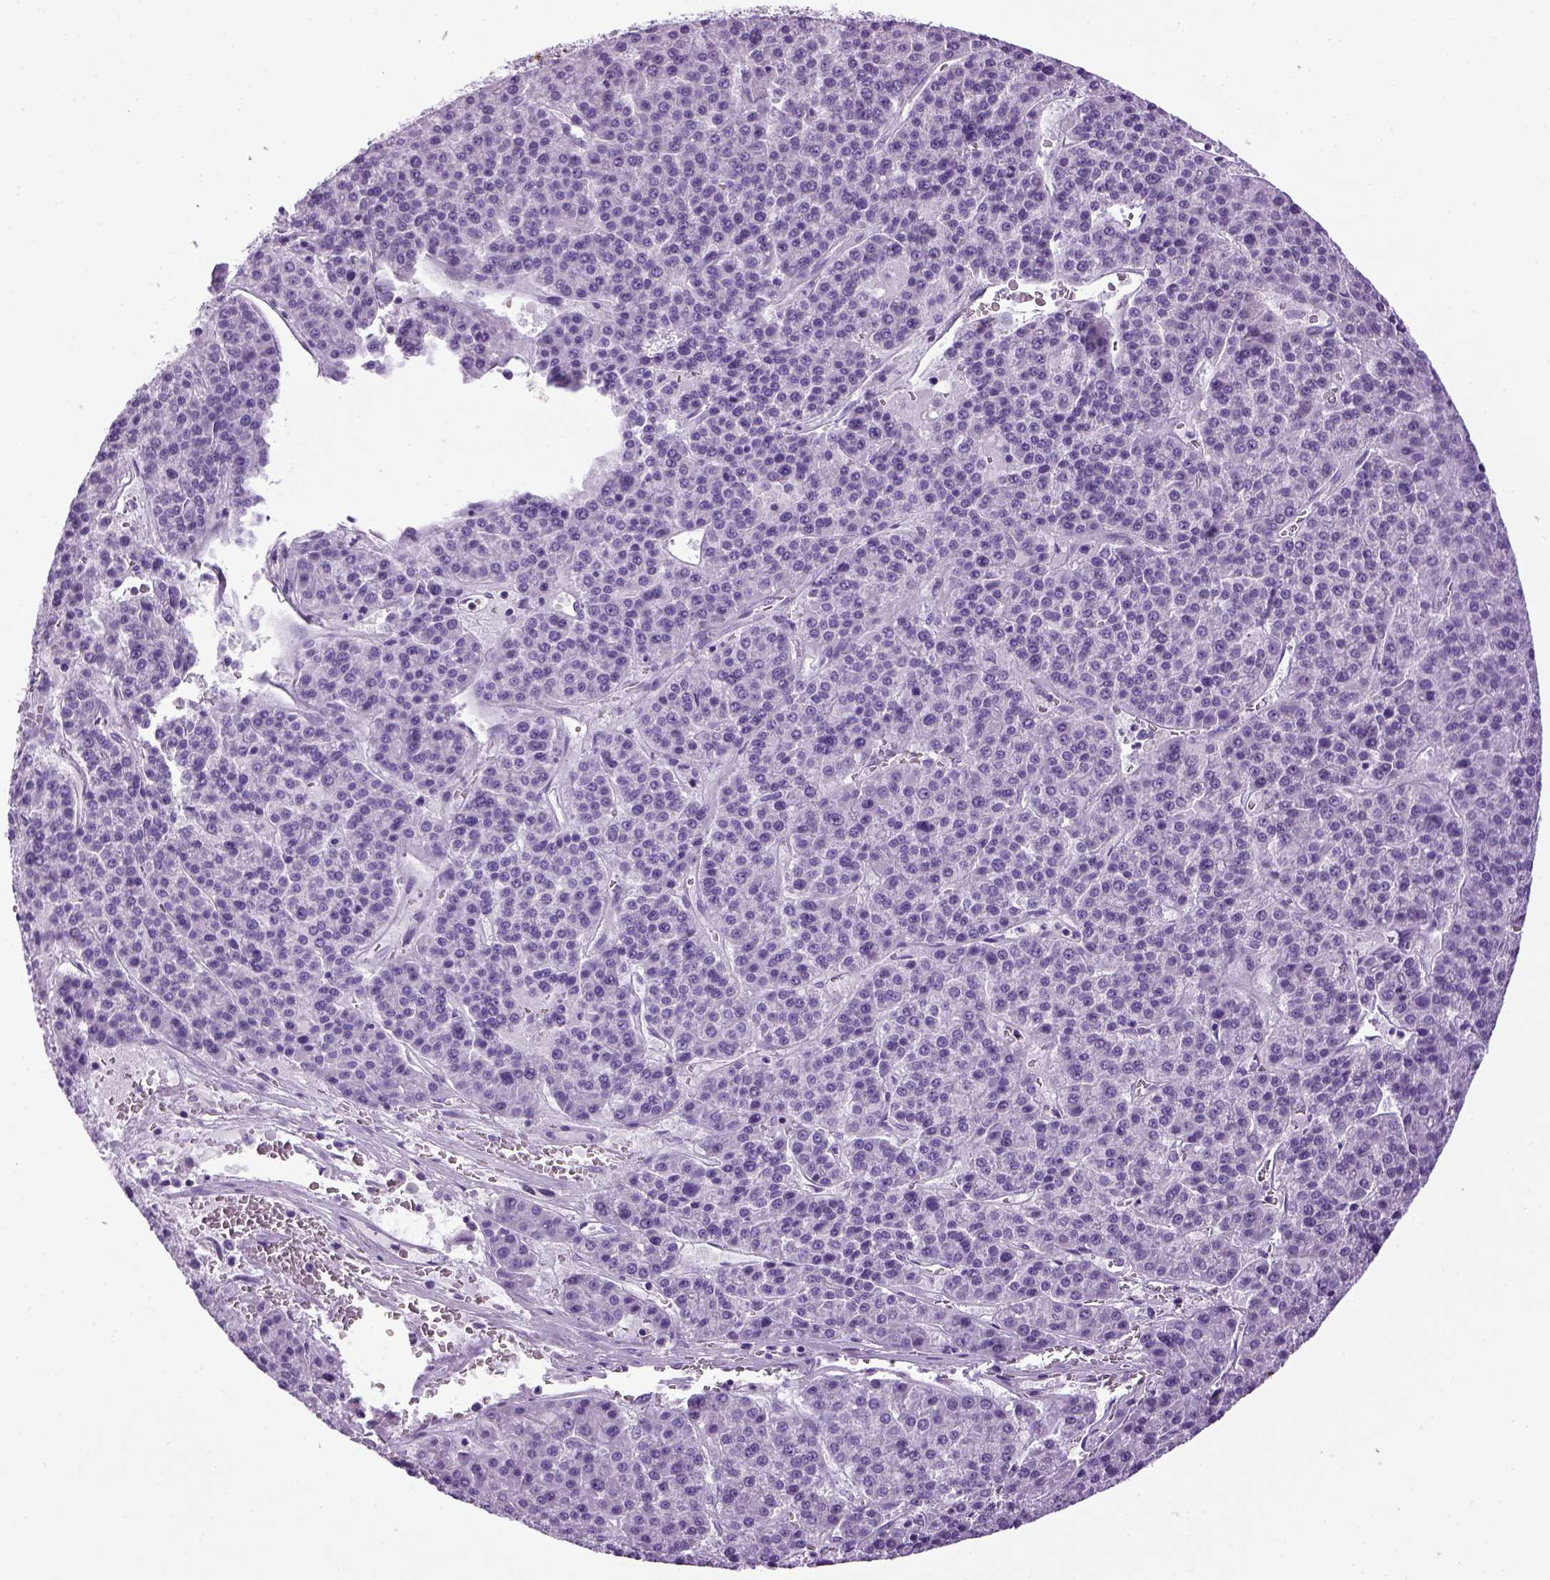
{"staining": {"intensity": "negative", "quantity": "none", "location": "none"}, "tissue": "liver cancer", "cell_type": "Tumor cells", "image_type": "cancer", "snomed": [{"axis": "morphology", "description": "Carcinoma, Hepatocellular, NOS"}, {"axis": "topography", "description": "Liver"}], "caption": "Liver hepatocellular carcinoma stained for a protein using IHC shows no expression tumor cells.", "gene": "HMCN2", "patient": {"sex": "female", "age": 58}}